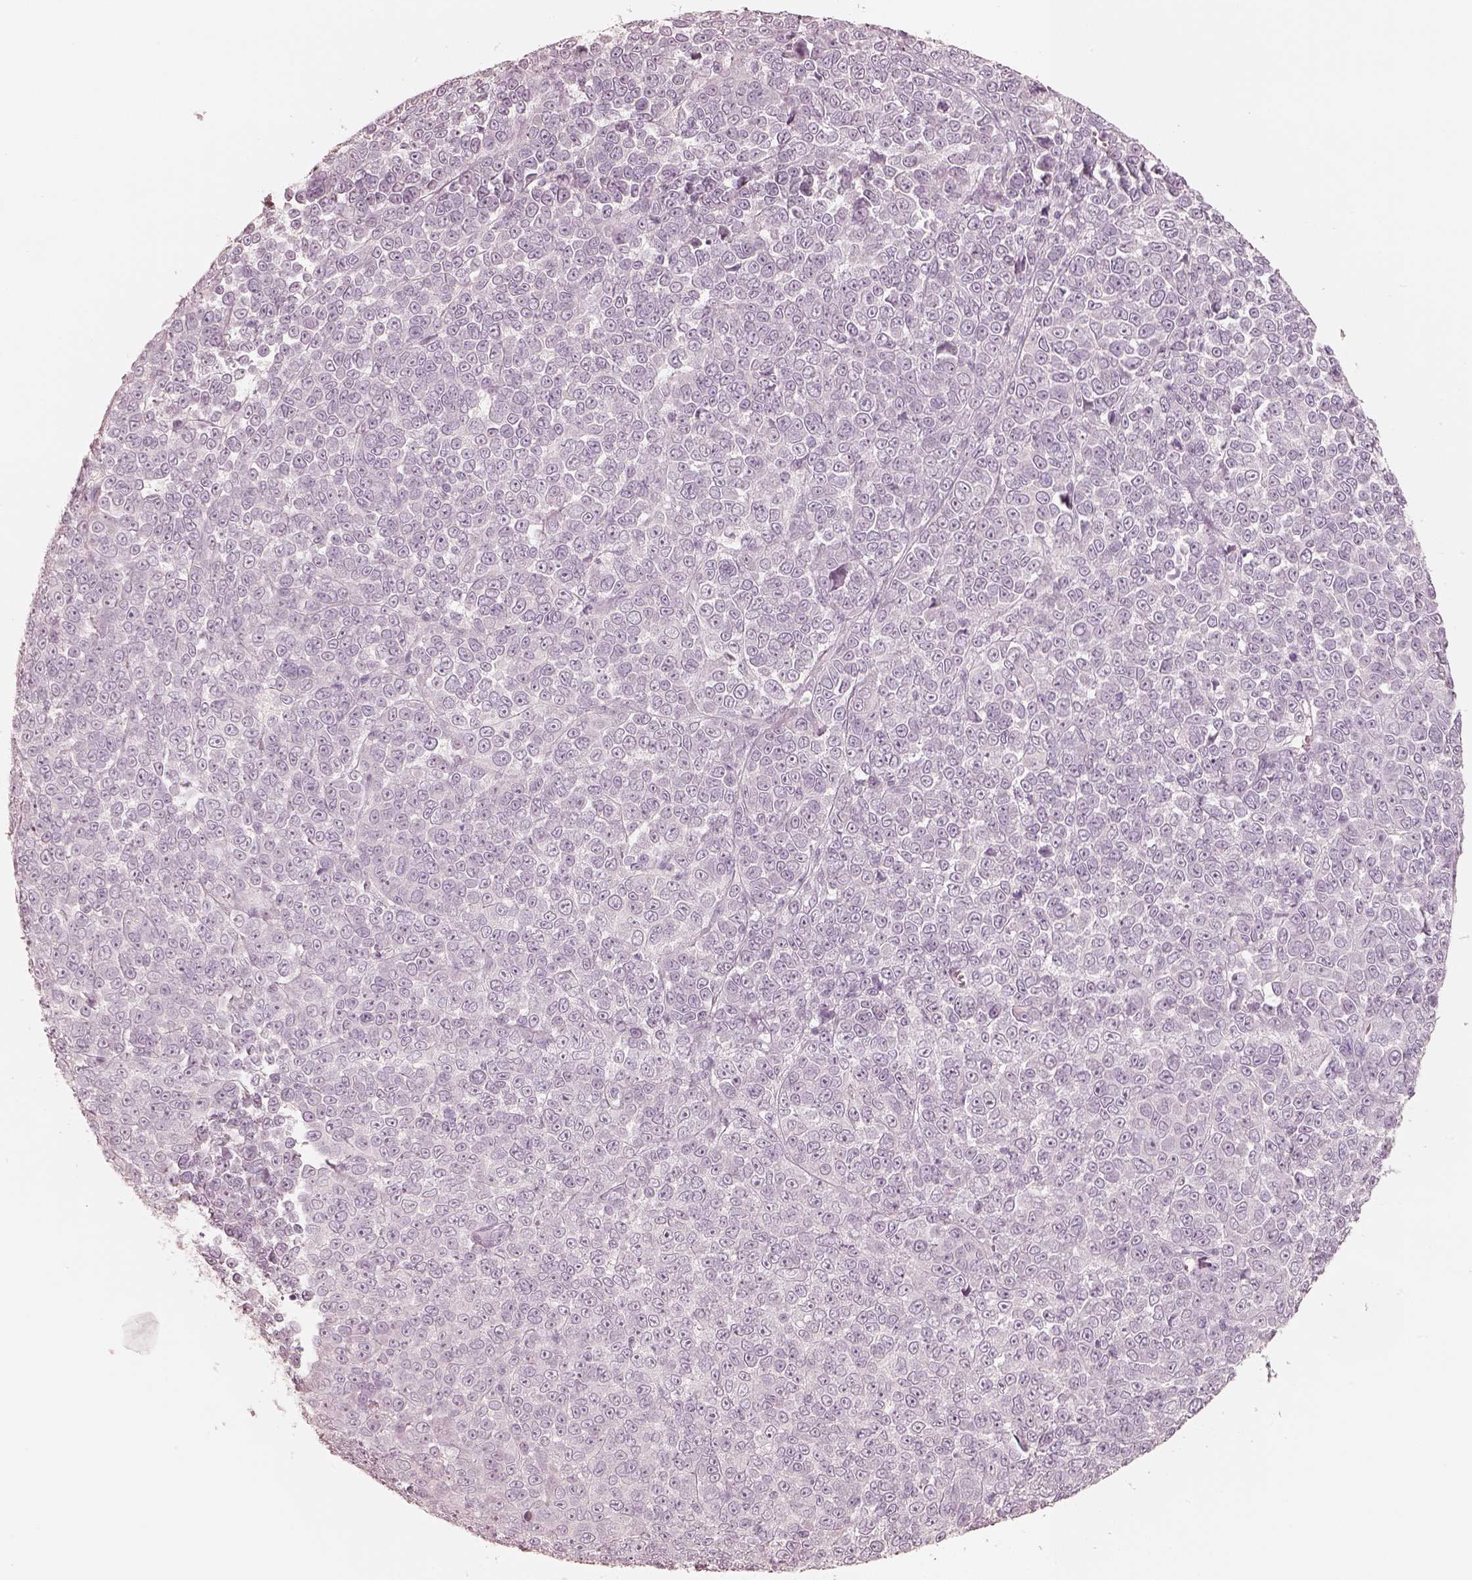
{"staining": {"intensity": "negative", "quantity": "none", "location": "none"}, "tissue": "melanoma", "cell_type": "Tumor cells", "image_type": "cancer", "snomed": [{"axis": "morphology", "description": "Malignant melanoma, NOS"}, {"axis": "topography", "description": "Skin"}], "caption": "Immunohistochemistry (IHC) histopathology image of human malignant melanoma stained for a protein (brown), which shows no positivity in tumor cells.", "gene": "KRT82", "patient": {"sex": "female", "age": 95}}